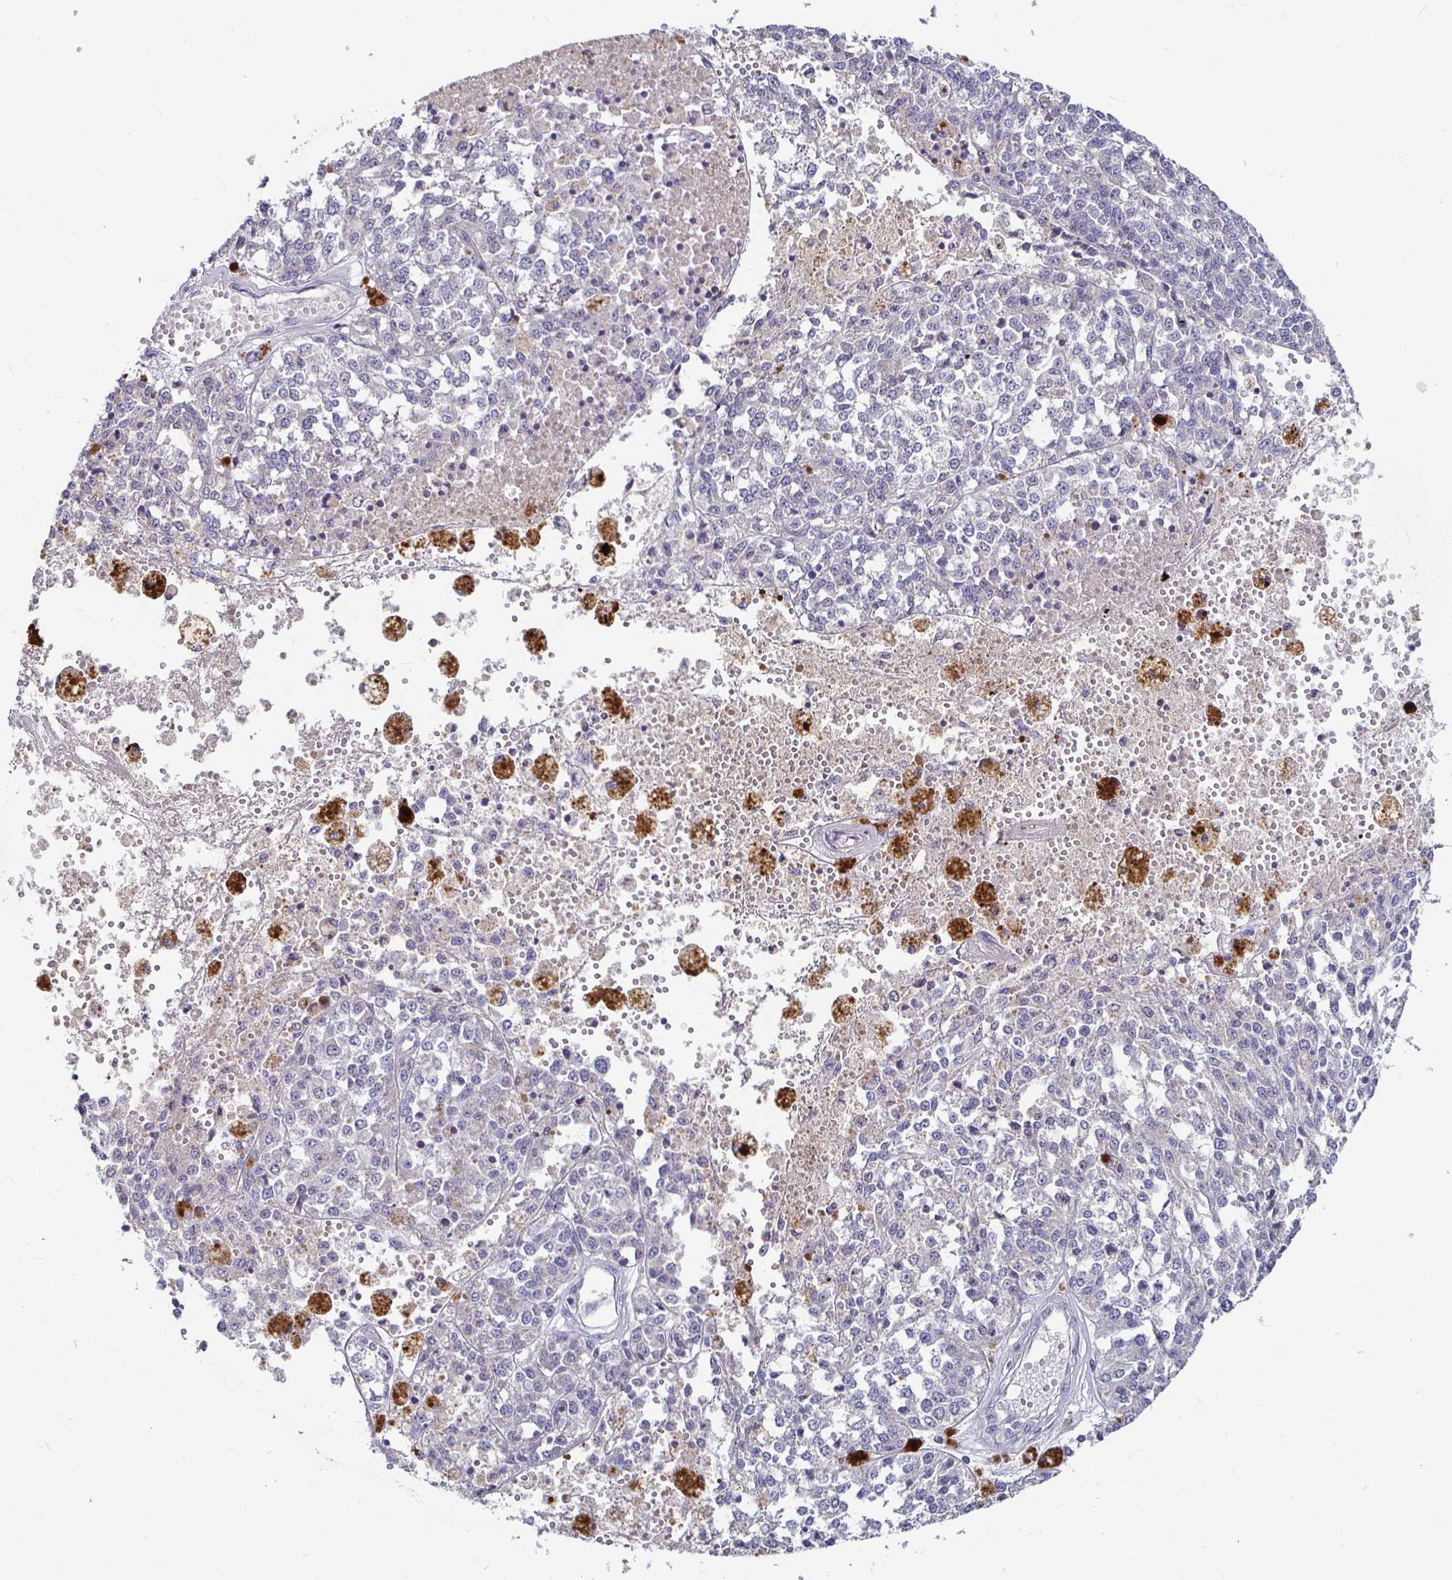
{"staining": {"intensity": "negative", "quantity": "none", "location": "none"}, "tissue": "melanoma", "cell_type": "Tumor cells", "image_type": "cancer", "snomed": [{"axis": "morphology", "description": "Malignant melanoma, Metastatic site"}, {"axis": "topography", "description": "Lymph node"}], "caption": "This histopathology image is of malignant melanoma (metastatic site) stained with immunohistochemistry to label a protein in brown with the nuclei are counter-stained blue. There is no positivity in tumor cells.", "gene": "RNF144B", "patient": {"sex": "female", "age": 64}}